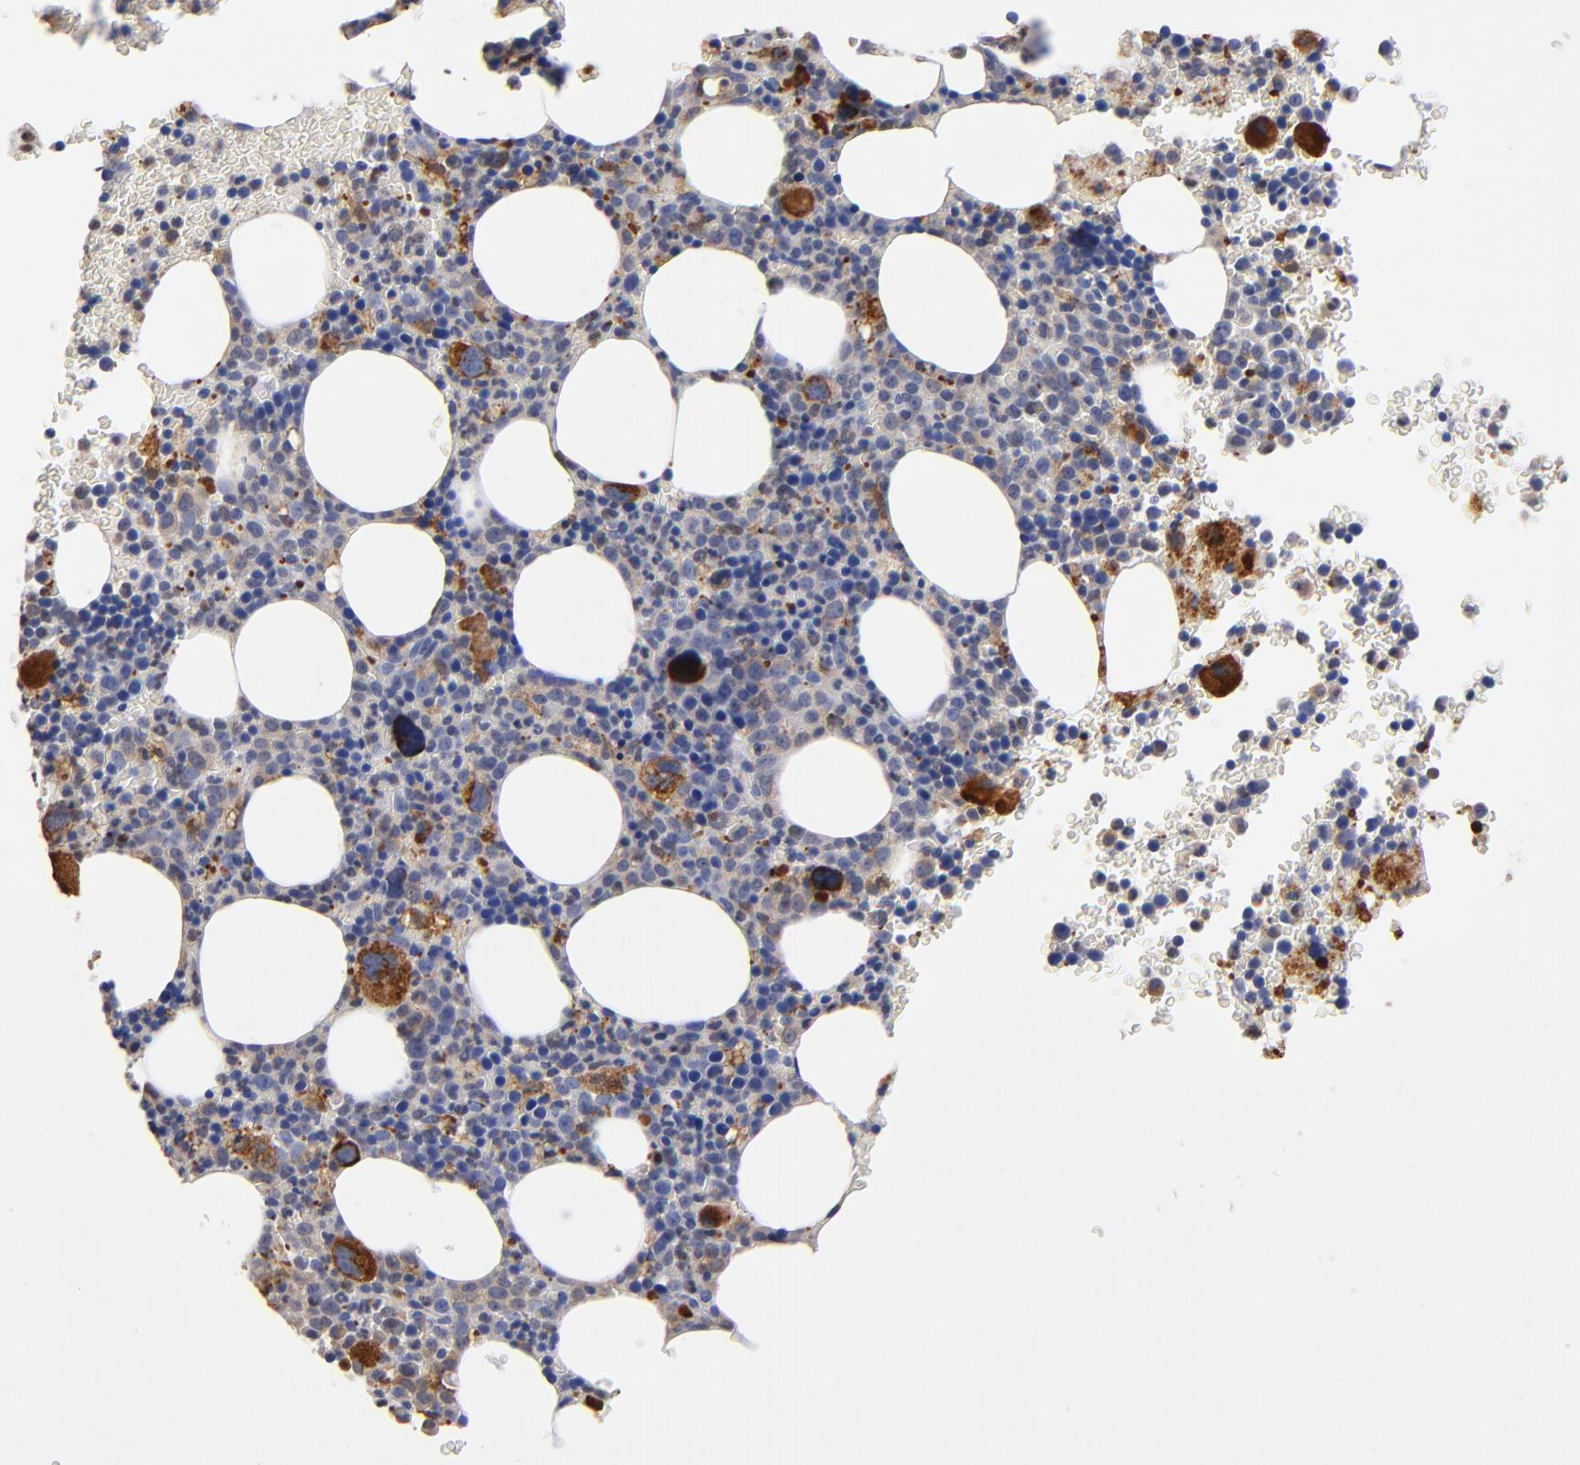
{"staining": {"intensity": "strong", "quantity": "<25%", "location": "cytoplasmic/membranous"}, "tissue": "bone marrow", "cell_type": "Hematopoietic cells", "image_type": "normal", "snomed": [{"axis": "morphology", "description": "Normal tissue, NOS"}, {"axis": "topography", "description": "Bone marrow"}], "caption": "An image of human bone marrow stained for a protein demonstrates strong cytoplasmic/membranous brown staining in hematopoietic cells. (DAB (3,3'-diaminobenzidine) = brown stain, brightfield microscopy at high magnification).", "gene": "SELP", "patient": {"sex": "male", "age": 68}}